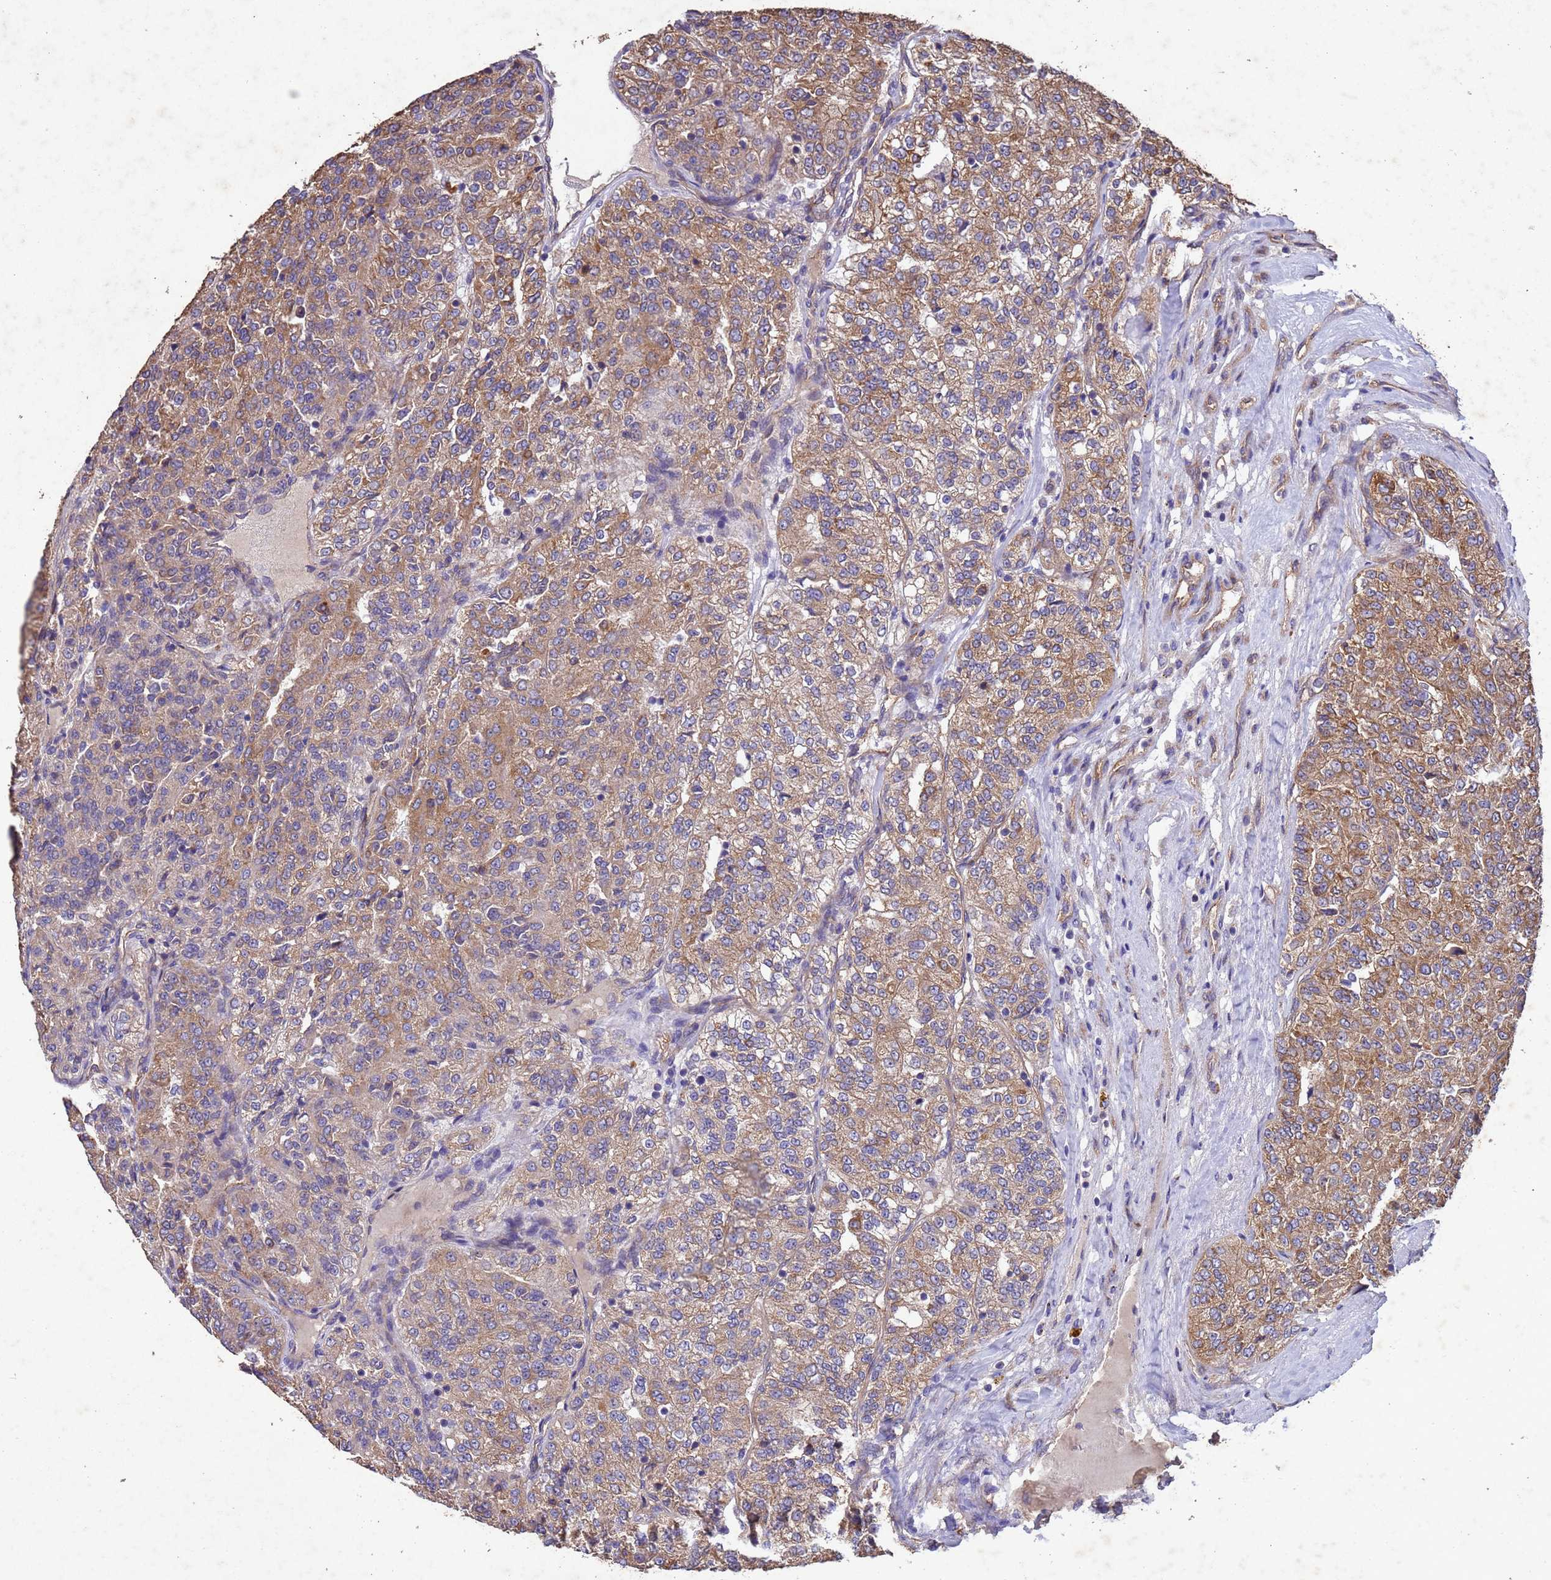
{"staining": {"intensity": "moderate", "quantity": ">75%", "location": "cytoplasmic/membranous"}, "tissue": "renal cancer", "cell_type": "Tumor cells", "image_type": "cancer", "snomed": [{"axis": "morphology", "description": "Adenocarcinoma, NOS"}, {"axis": "topography", "description": "Kidney"}], "caption": "Immunohistochemistry of renal cancer (adenocarcinoma) demonstrates medium levels of moderate cytoplasmic/membranous positivity in approximately >75% of tumor cells.", "gene": "MTX3", "patient": {"sex": "female", "age": 63}}